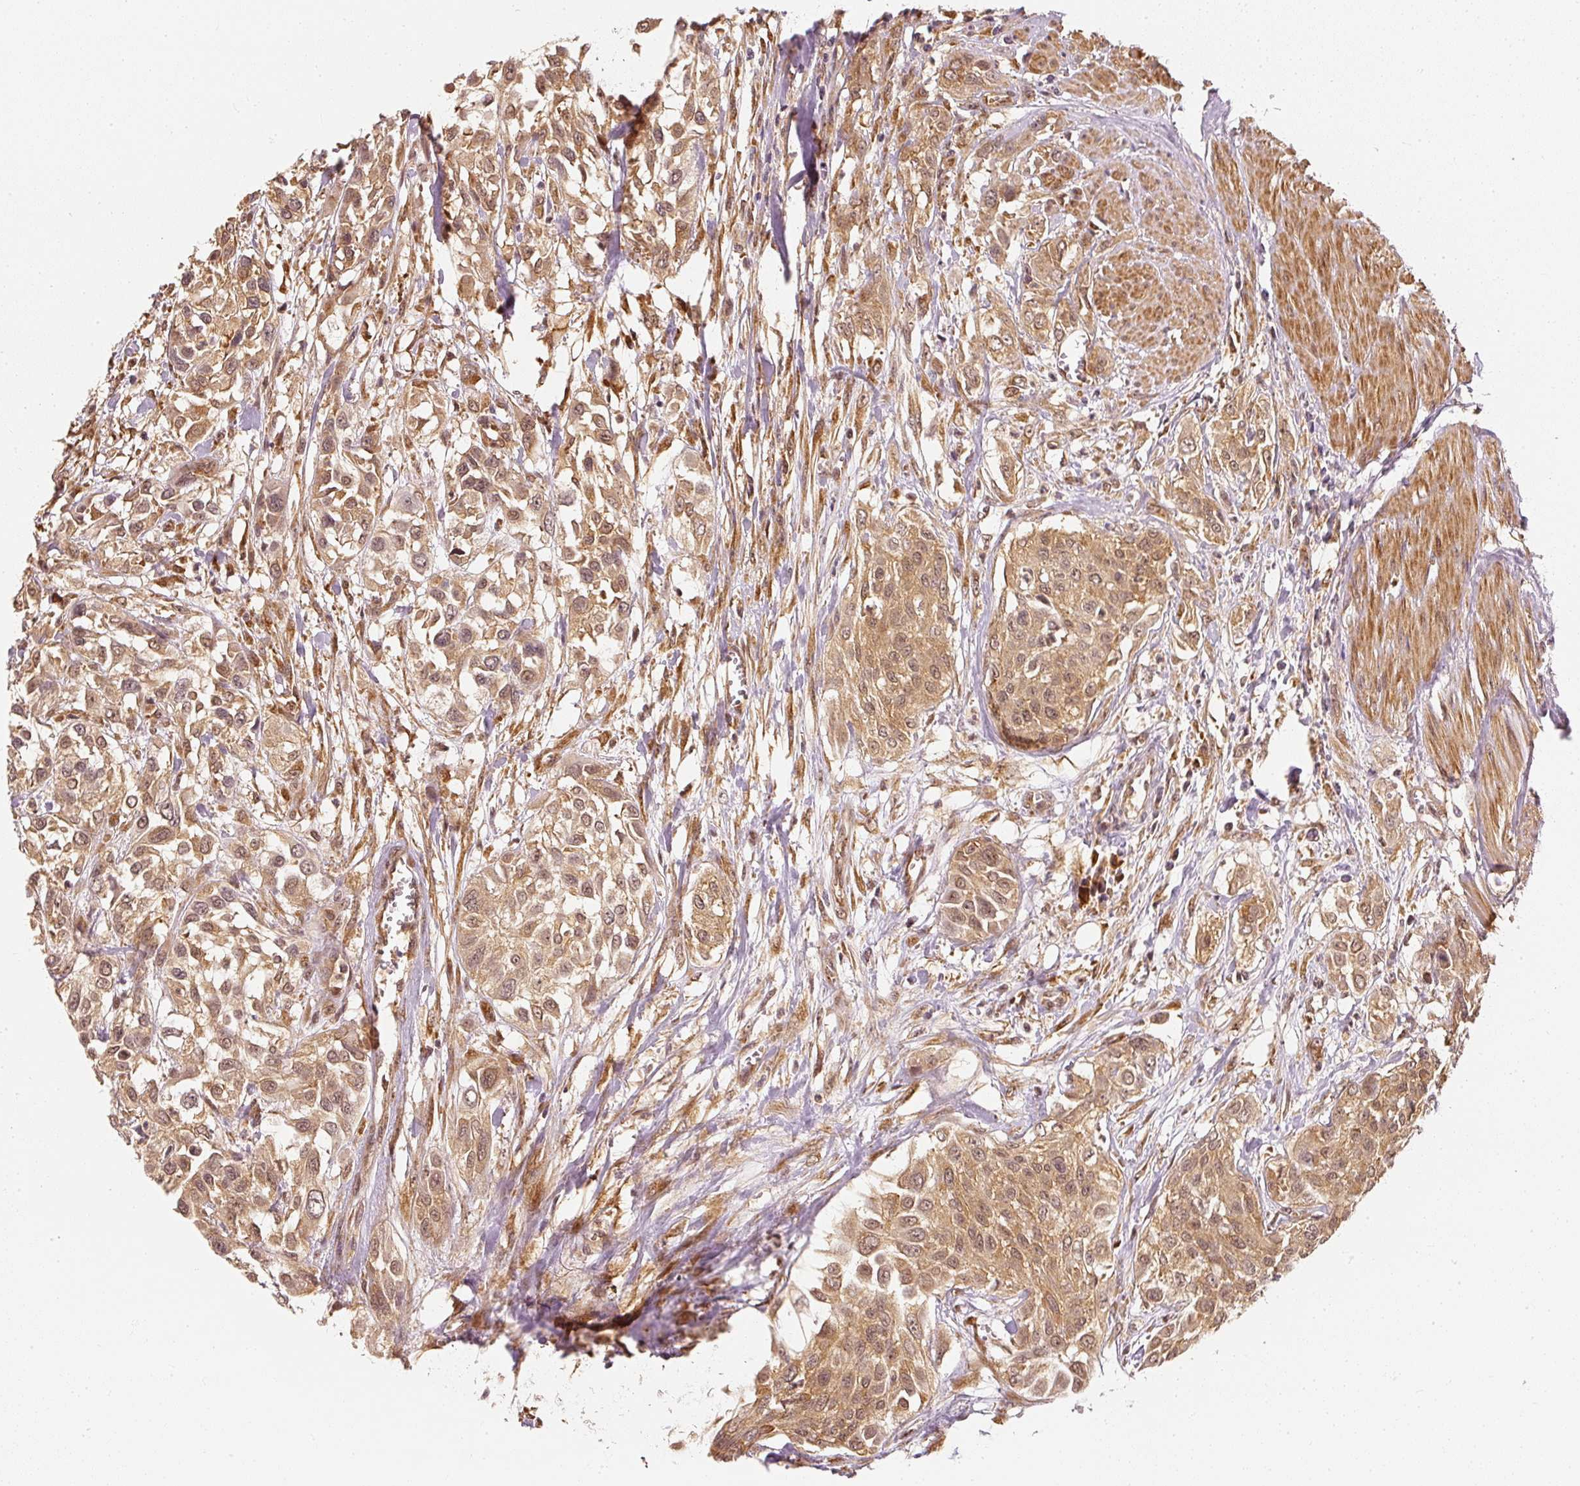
{"staining": {"intensity": "moderate", "quantity": ">75%", "location": "cytoplasmic/membranous"}, "tissue": "urothelial cancer", "cell_type": "Tumor cells", "image_type": "cancer", "snomed": [{"axis": "morphology", "description": "Urothelial carcinoma, High grade"}, {"axis": "topography", "description": "Urinary bladder"}], "caption": "Tumor cells demonstrate medium levels of moderate cytoplasmic/membranous staining in approximately >75% of cells in human urothelial cancer.", "gene": "EEF1A2", "patient": {"sex": "male", "age": 57}}